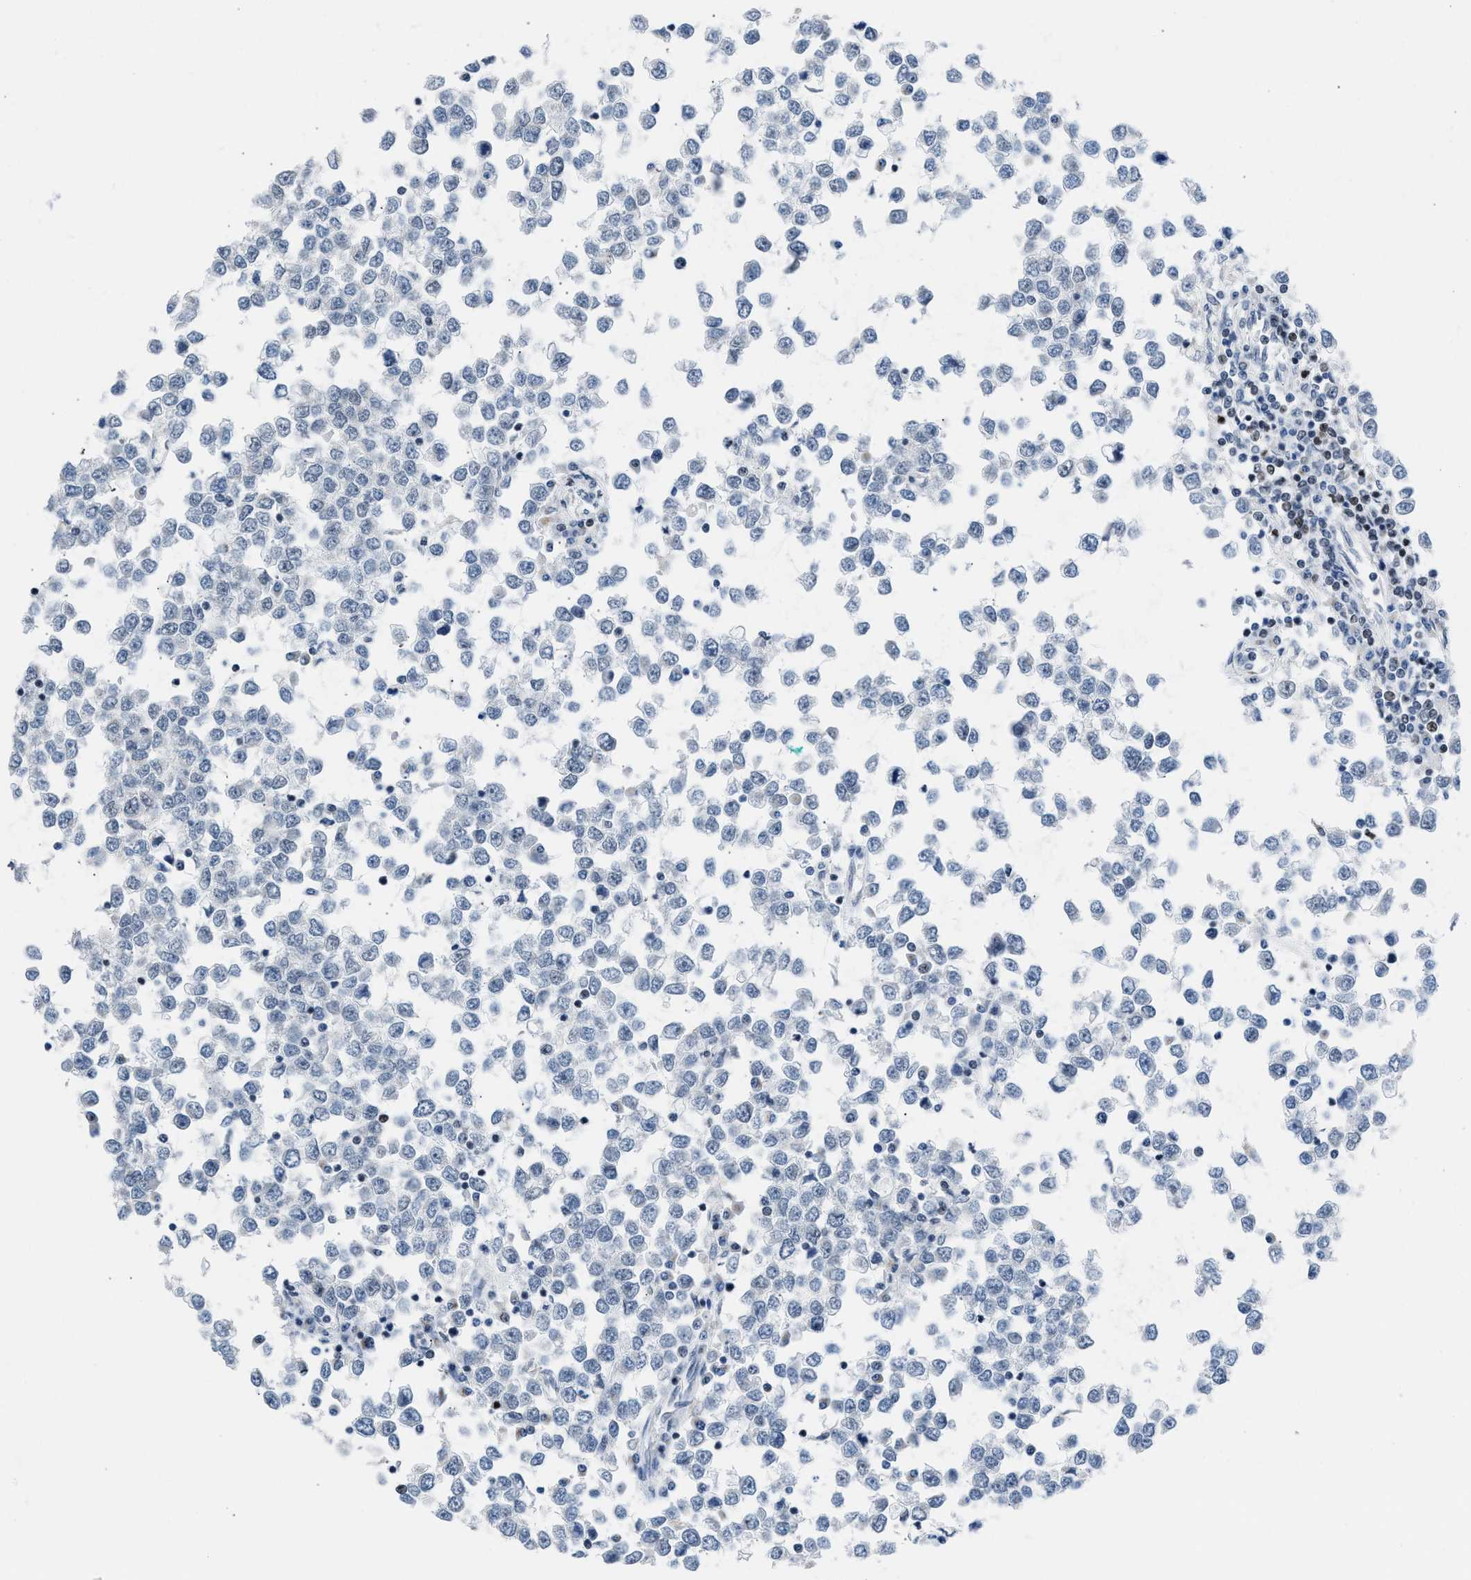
{"staining": {"intensity": "negative", "quantity": "none", "location": "none"}, "tissue": "testis cancer", "cell_type": "Tumor cells", "image_type": "cancer", "snomed": [{"axis": "morphology", "description": "Seminoma, NOS"}, {"axis": "topography", "description": "Testis"}], "caption": "Immunohistochemistry micrograph of neoplastic tissue: human seminoma (testis) stained with DAB (3,3'-diaminobenzidine) displays no significant protein expression in tumor cells. The staining was performed using DAB (3,3'-diaminobenzidine) to visualize the protein expression in brown, while the nuclei were stained in blue with hematoxylin (Magnification: 20x).", "gene": "TERF2IP", "patient": {"sex": "male", "age": 65}}